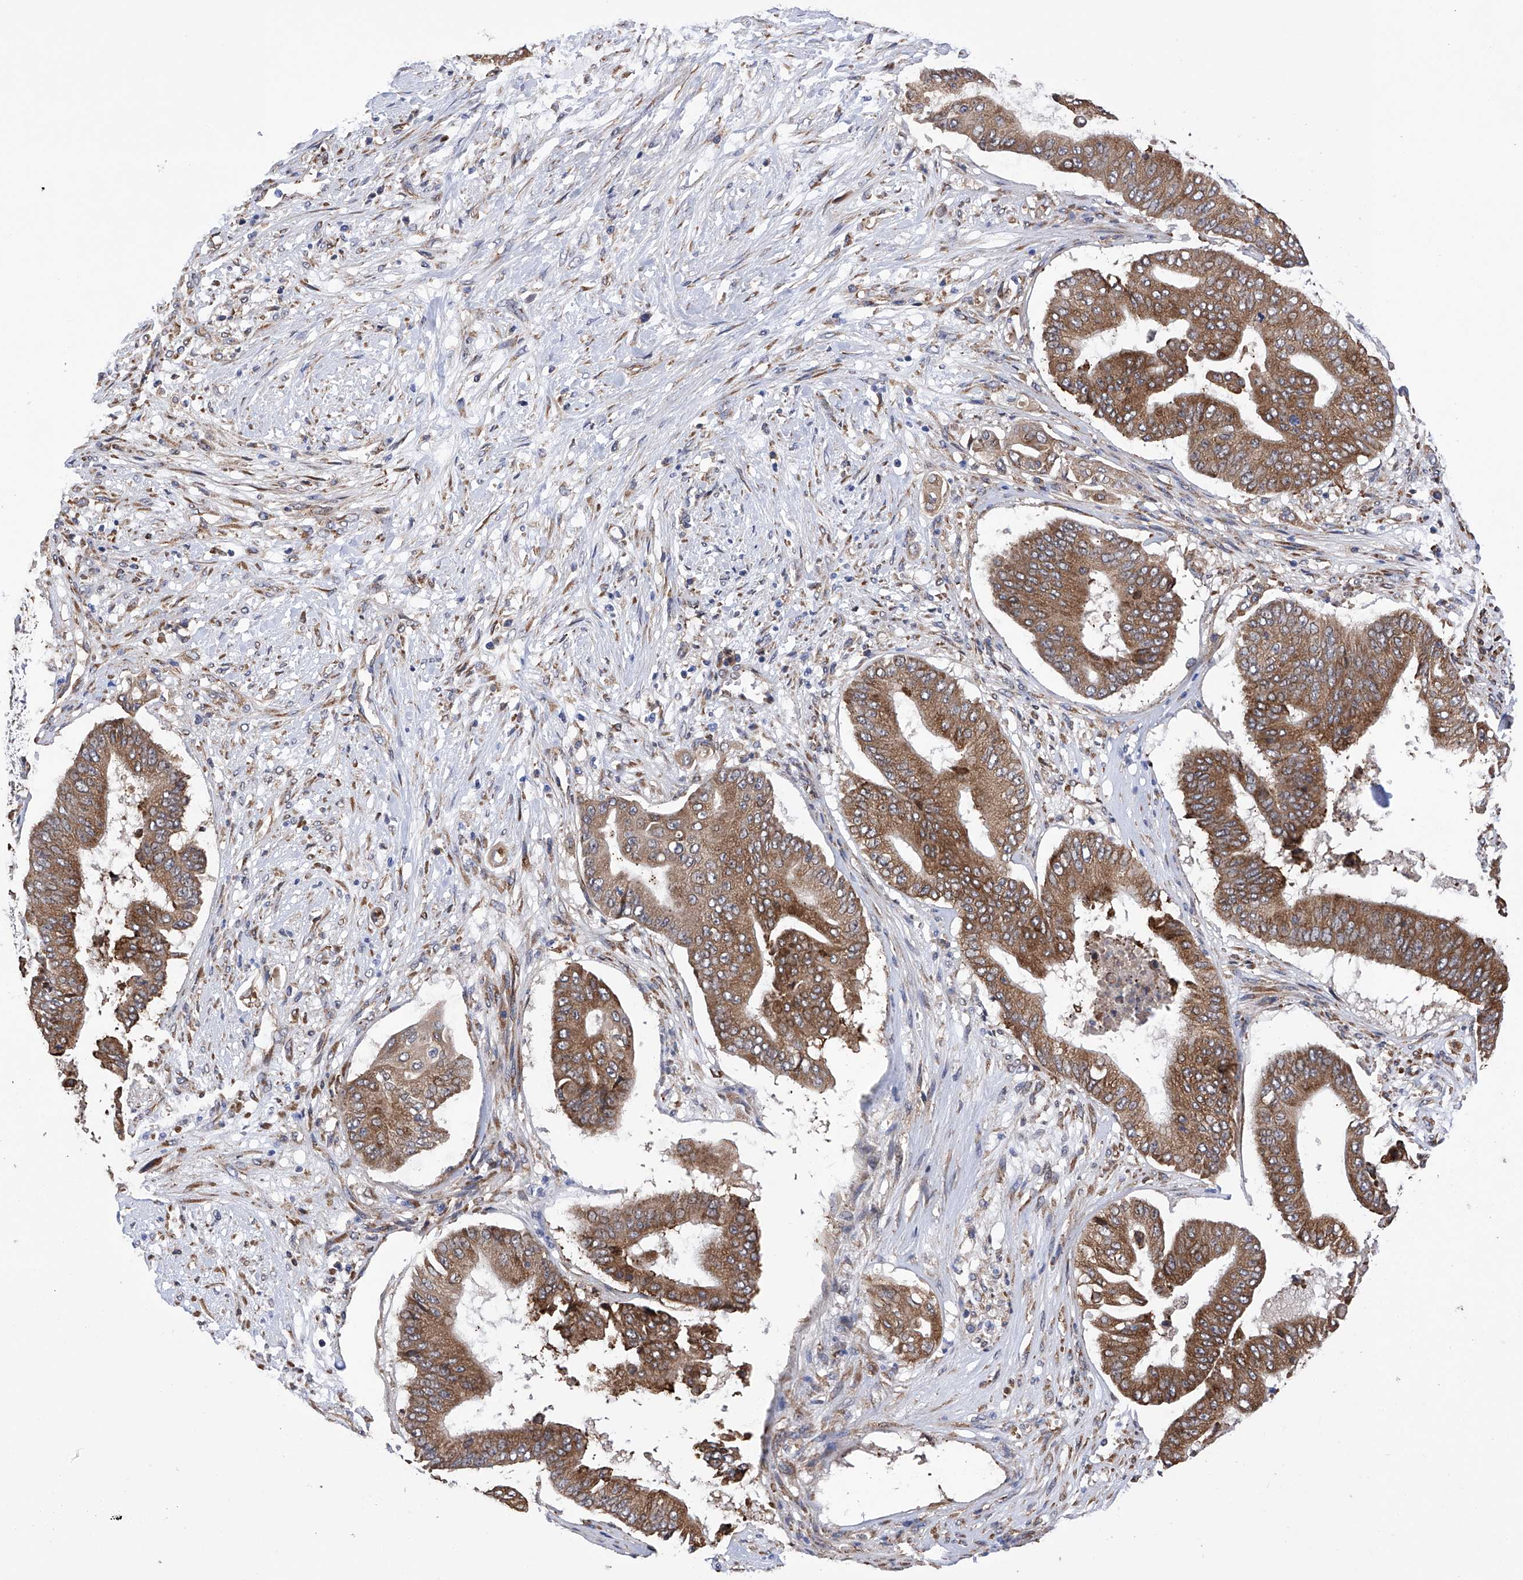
{"staining": {"intensity": "moderate", "quantity": ">75%", "location": "cytoplasmic/membranous"}, "tissue": "pancreatic cancer", "cell_type": "Tumor cells", "image_type": "cancer", "snomed": [{"axis": "morphology", "description": "Adenocarcinoma, NOS"}, {"axis": "topography", "description": "Pancreas"}], "caption": "A high-resolution photomicrograph shows immunohistochemistry staining of adenocarcinoma (pancreatic), which shows moderate cytoplasmic/membranous positivity in about >75% of tumor cells. The staining was performed using DAB, with brown indicating positive protein expression. Nuclei are stained blue with hematoxylin.", "gene": "DNAH8", "patient": {"sex": "female", "age": 77}}